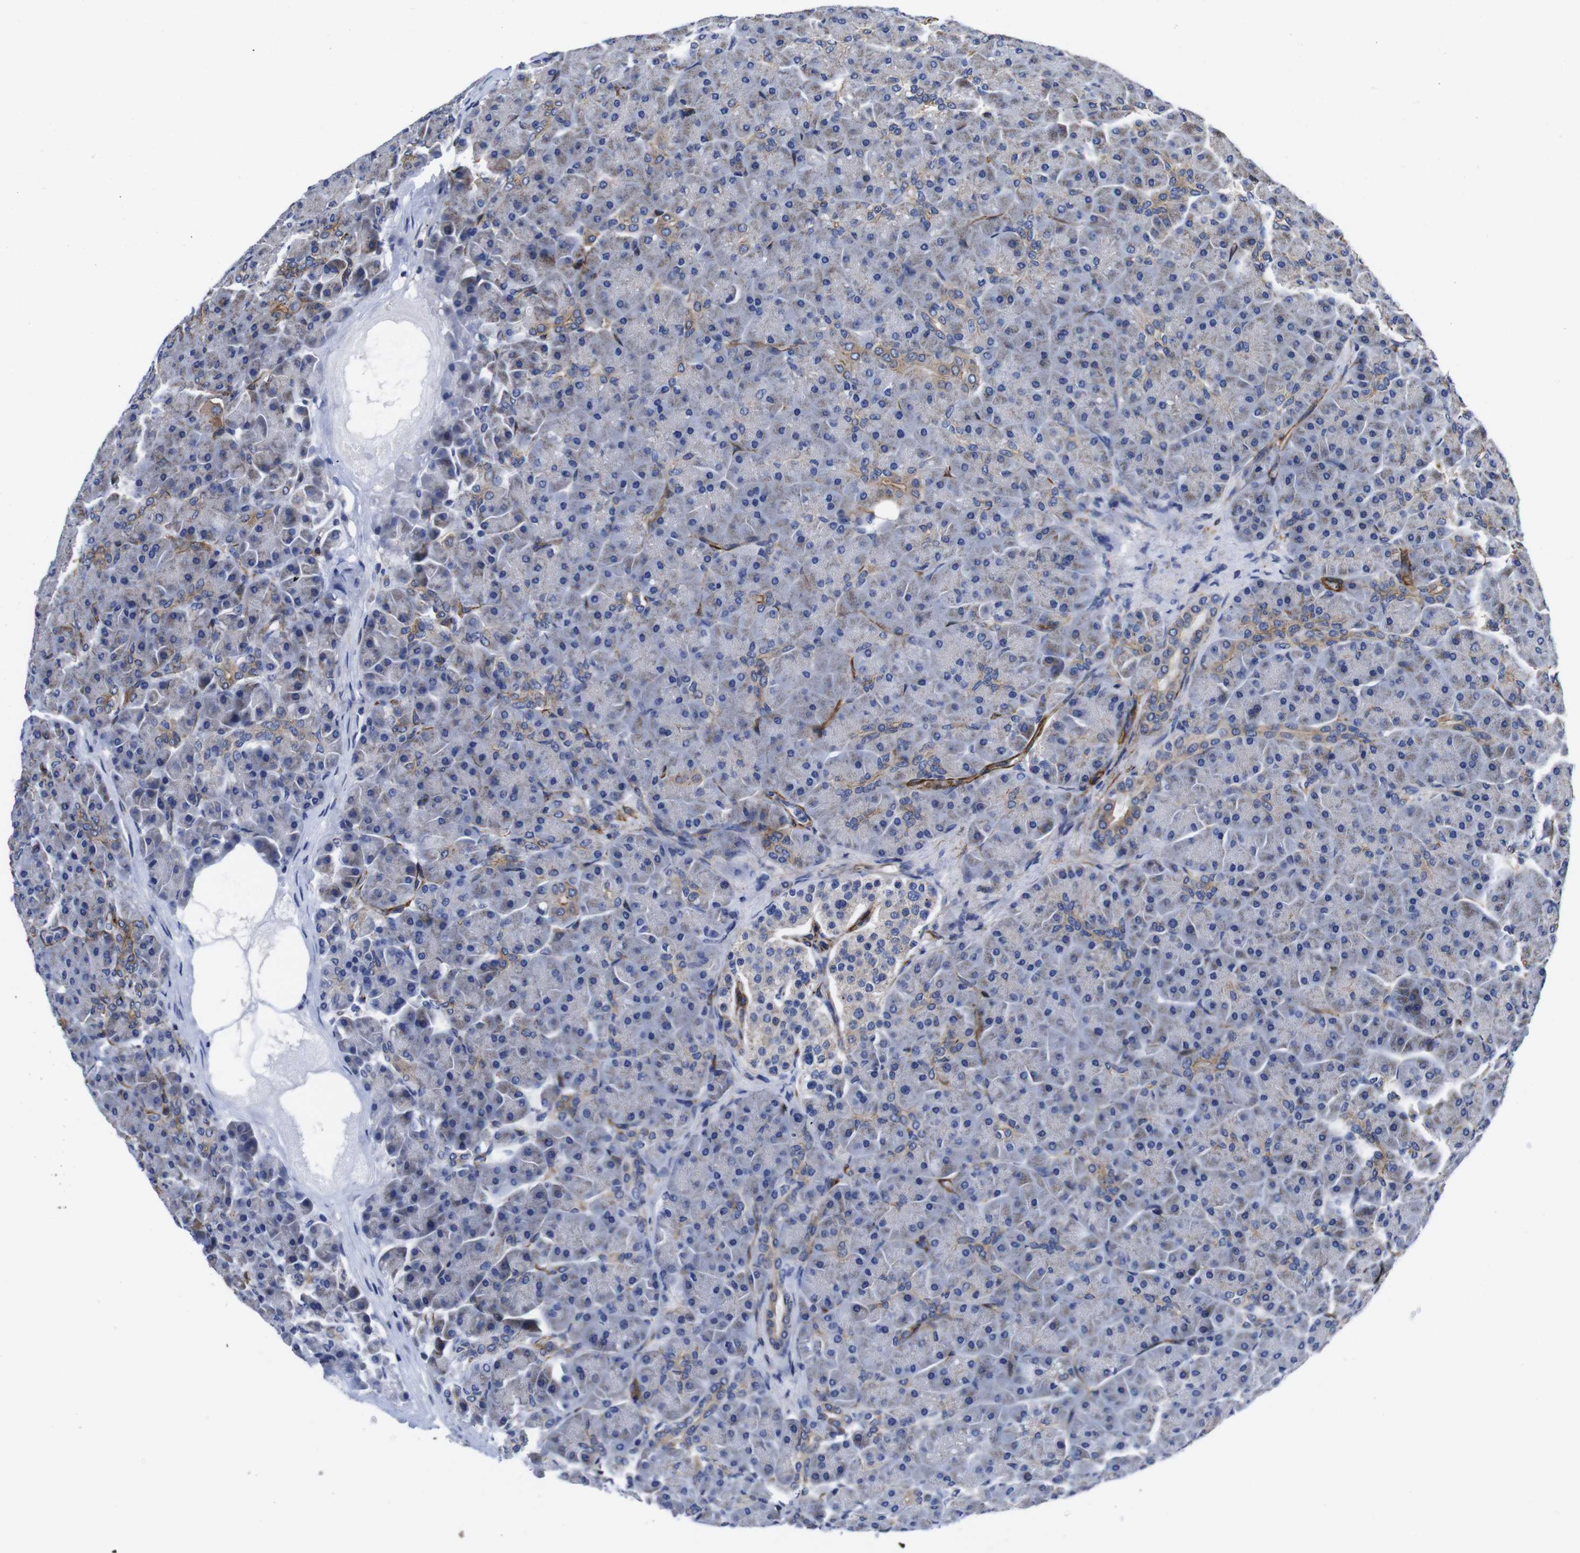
{"staining": {"intensity": "moderate", "quantity": "<25%", "location": "cytoplasmic/membranous"}, "tissue": "pancreas", "cell_type": "Exocrine glandular cells", "image_type": "normal", "snomed": [{"axis": "morphology", "description": "Normal tissue, NOS"}, {"axis": "topography", "description": "Pancreas"}], "caption": "Exocrine glandular cells exhibit low levels of moderate cytoplasmic/membranous staining in about <25% of cells in benign pancreas.", "gene": "WNT10A", "patient": {"sex": "male", "age": 66}}